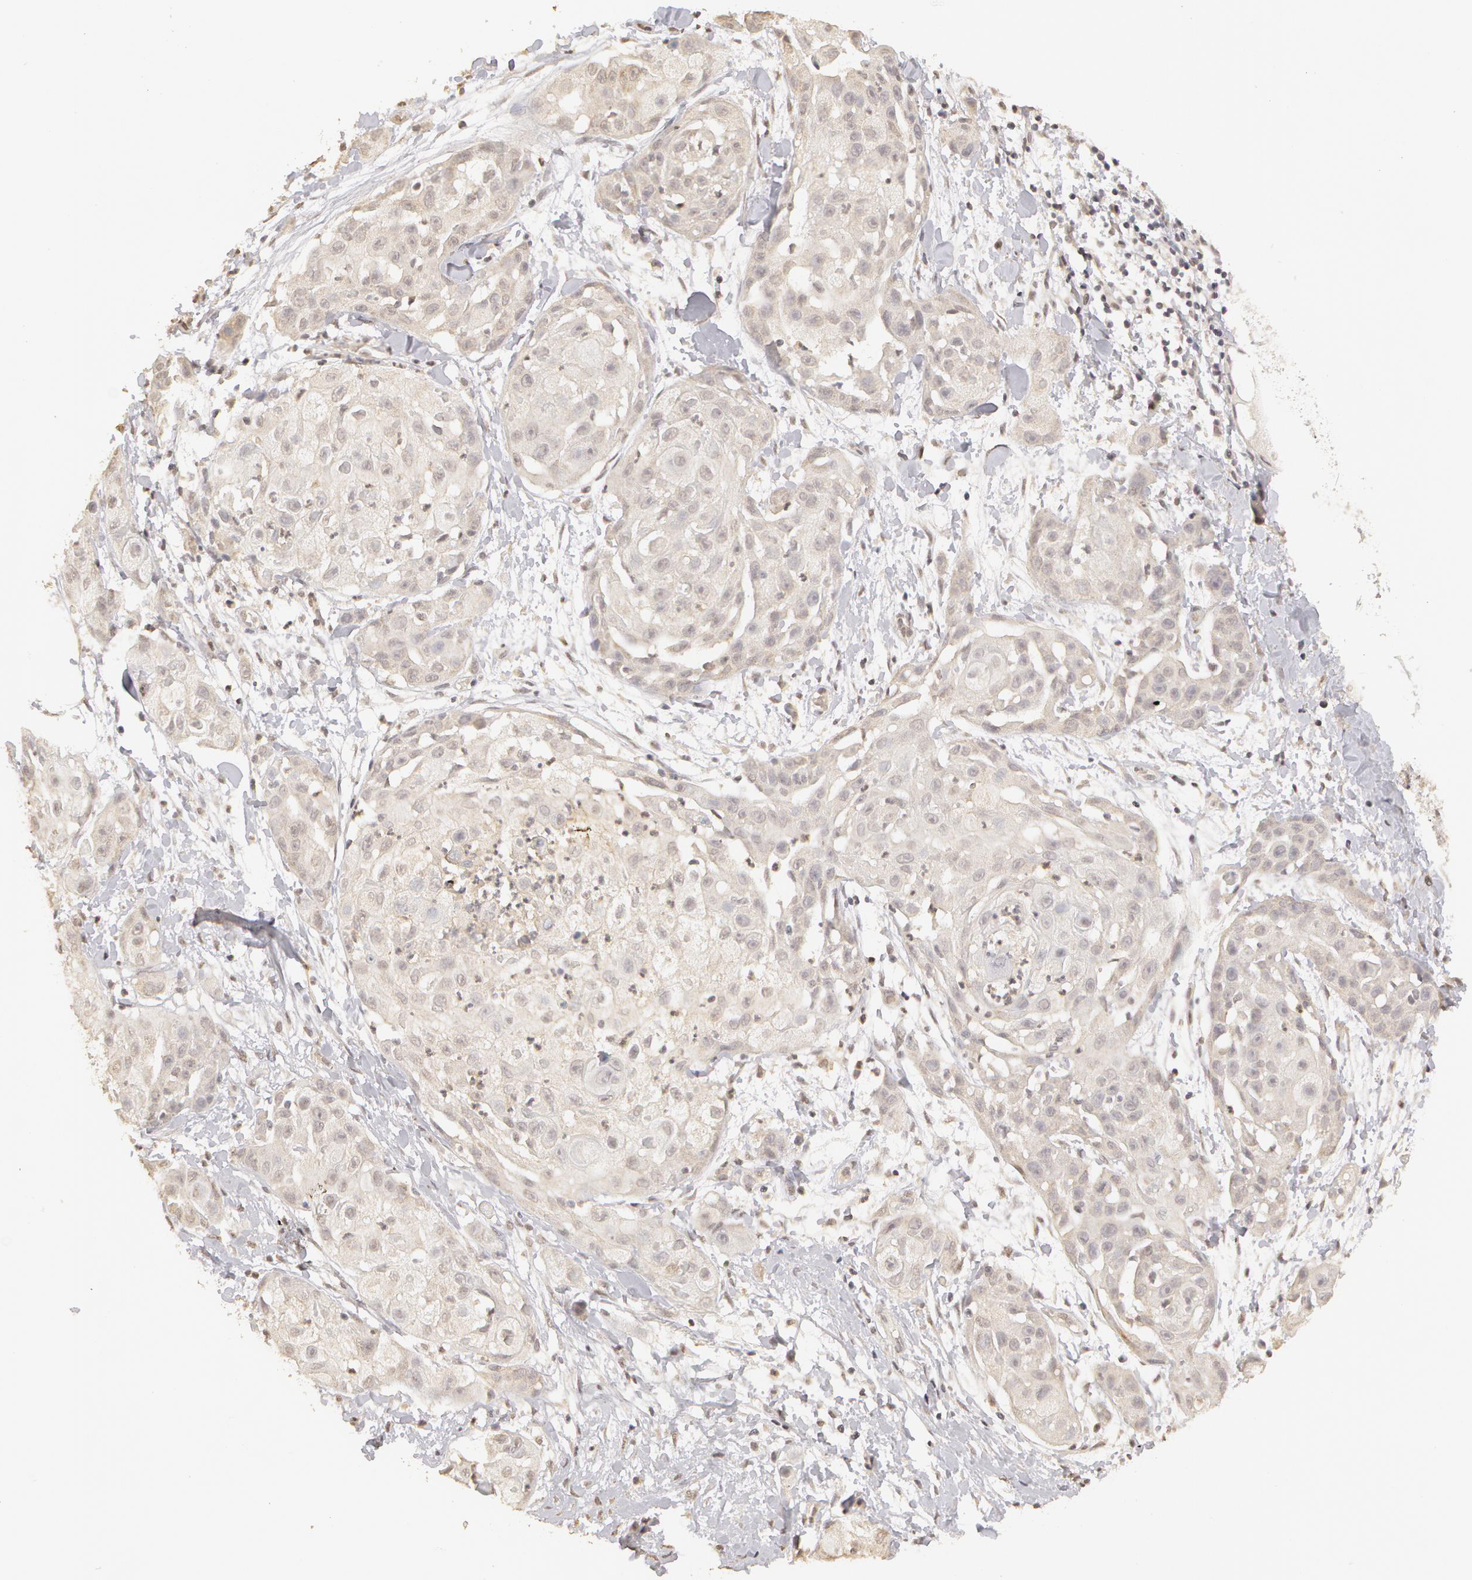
{"staining": {"intensity": "weak", "quantity": "25%-75%", "location": "cytoplasmic/membranous"}, "tissue": "skin cancer", "cell_type": "Tumor cells", "image_type": "cancer", "snomed": [{"axis": "morphology", "description": "Squamous cell carcinoma, NOS"}, {"axis": "topography", "description": "Skin"}], "caption": "Skin squamous cell carcinoma stained with DAB (3,3'-diaminobenzidine) IHC exhibits low levels of weak cytoplasmic/membranous expression in about 25%-75% of tumor cells.", "gene": "ADAM10", "patient": {"sex": "female", "age": 57}}